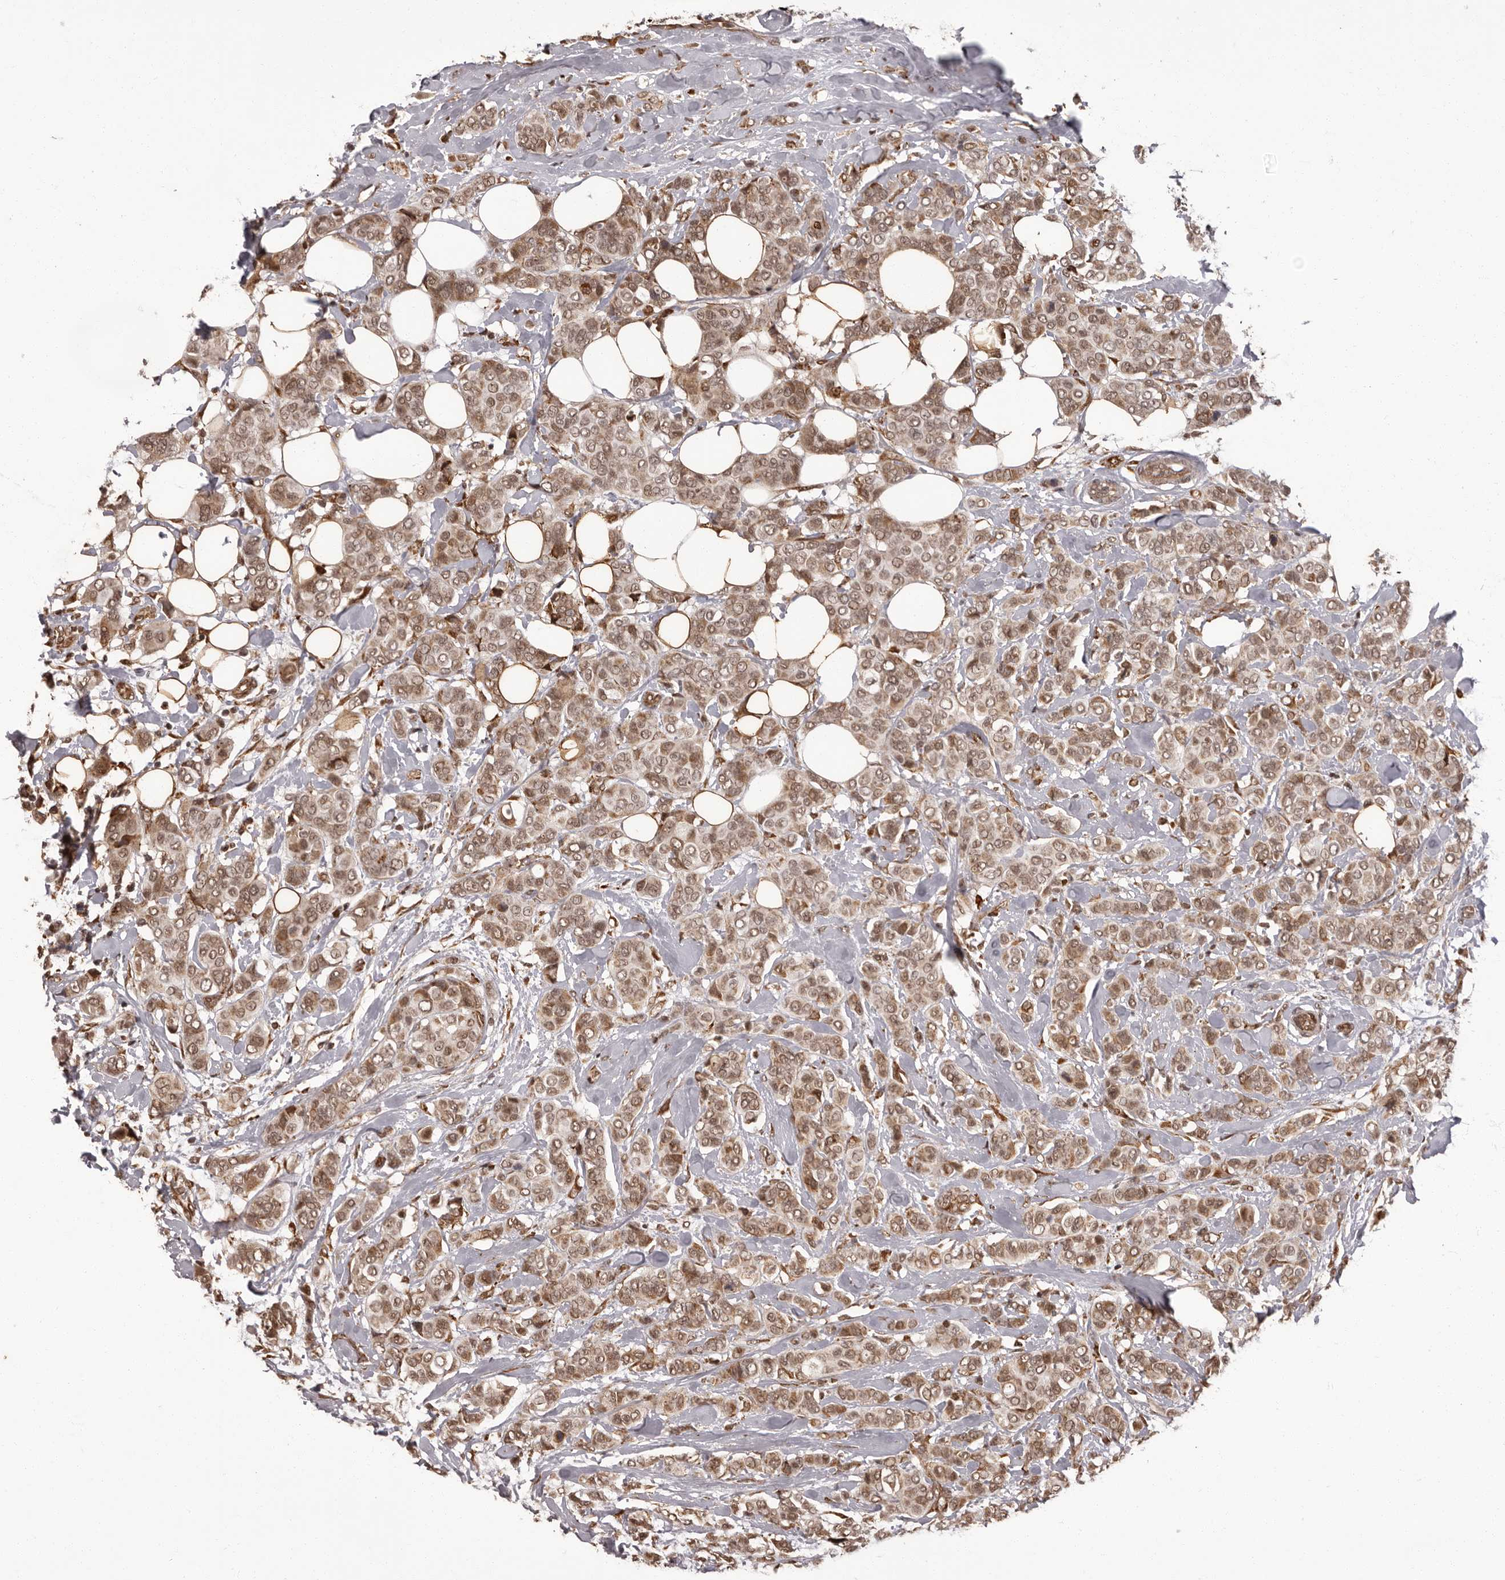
{"staining": {"intensity": "moderate", "quantity": ">75%", "location": "cytoplasmic/membranous,nuclear"}, "tissue": "breast cancer", "cell_type": "Tumor cells", "image_type": "cancer", "snomed": [{"axis": "morphology", "description": "Lobular carcinoma"}, {"axis": "topography", "description": "Breast"}], "caption": "This is a histology image of IHC staining of lobular carcinoma (breast), which shows moderate expression in the cytoplasmic/membranous and nuclear of tumor cells.", "gene": "IL32", "patient": {"sex": "female", "age": 51}}